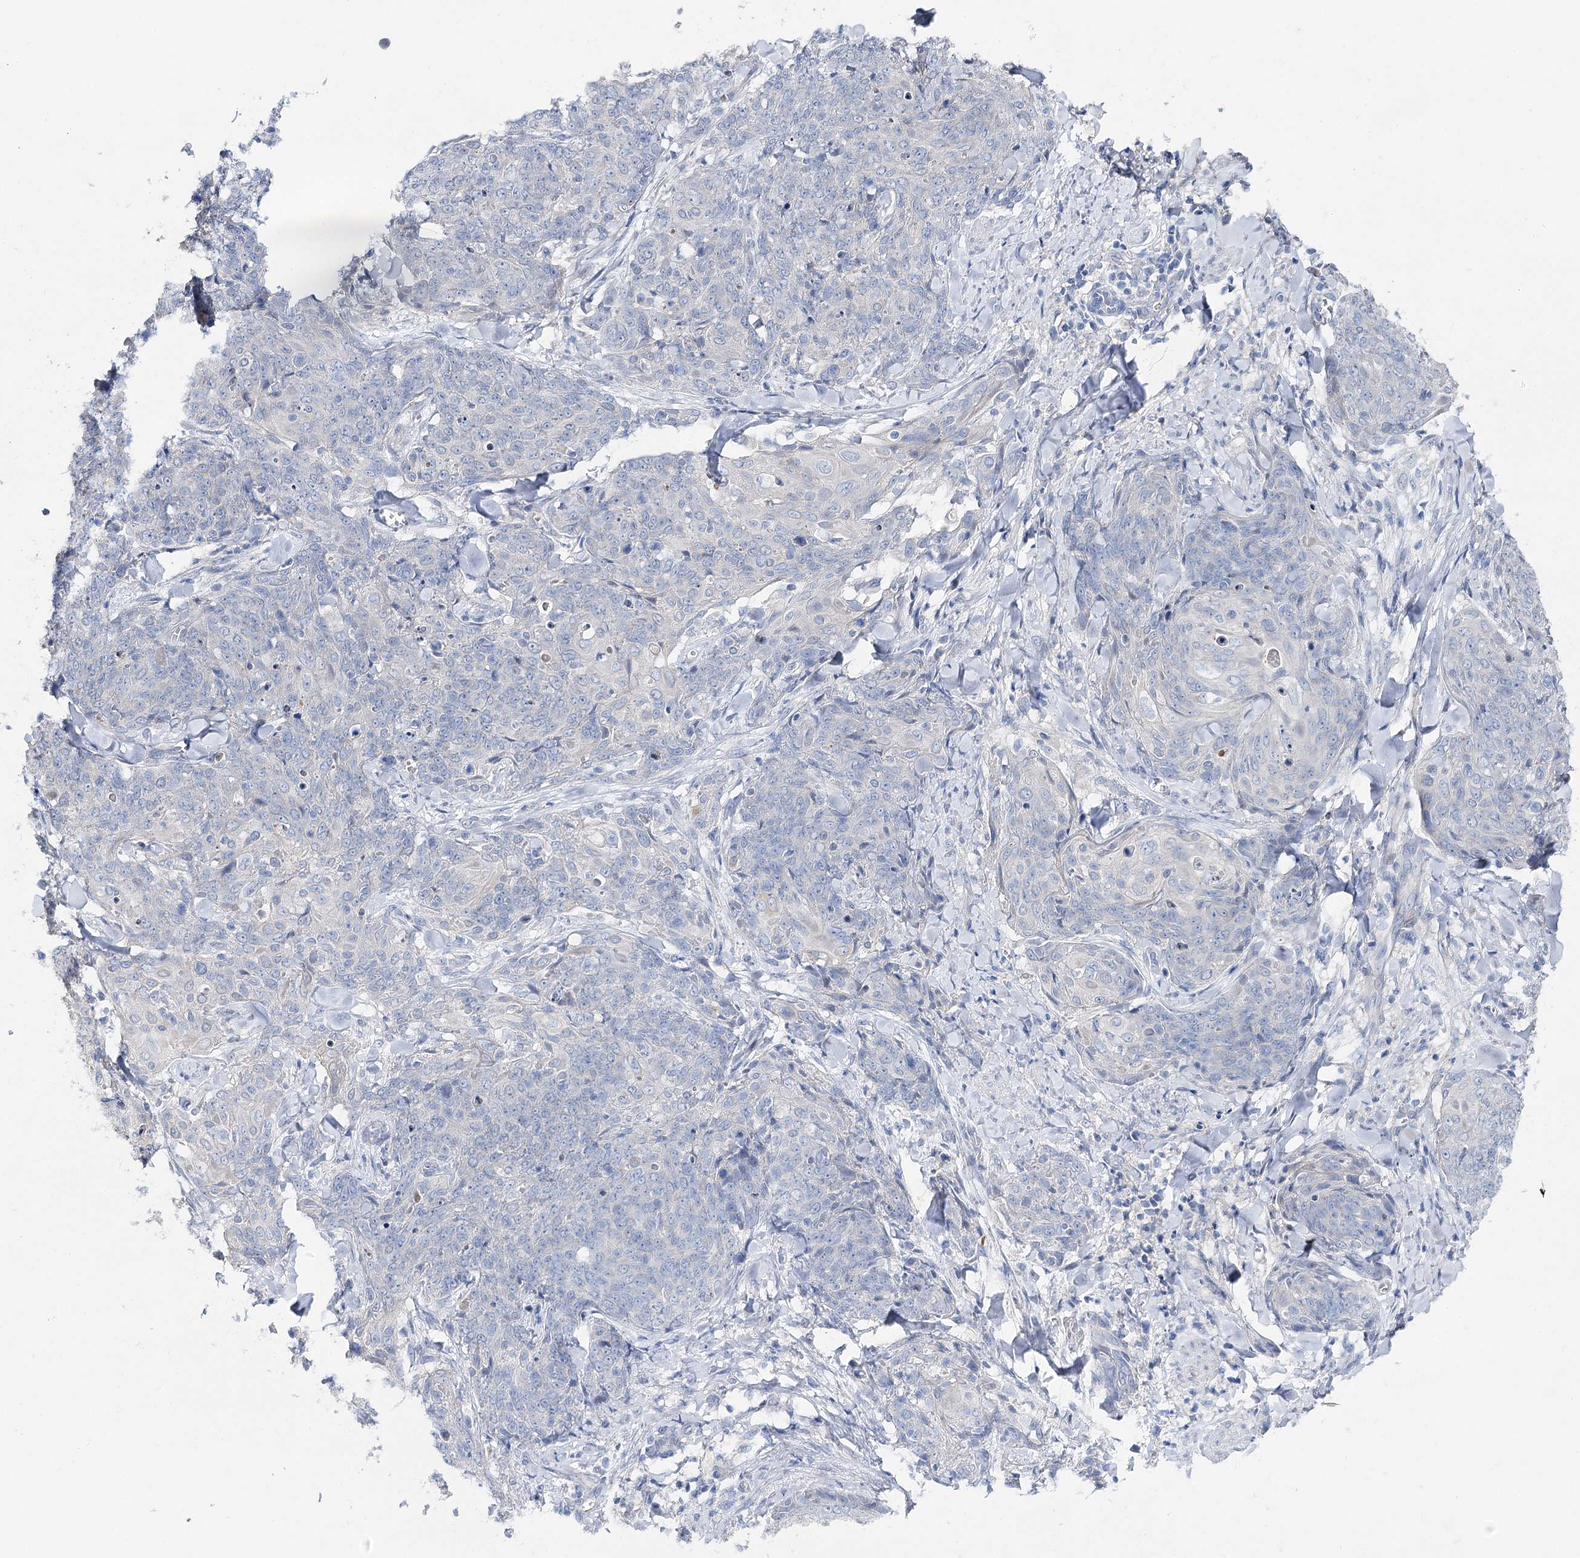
{"staining": {"intensity": "negative", "quantity": "none", "location": "none"}, "tissue": "skin cancer", "cell_type": "Tumor cells", "image_type": "cancer", "snomed": [{"axis": "morphology", "description": "Squamous cell carcinoma, NOS"}, {"axis": "topography", "description": "Skin"}, {"axis": "topography", "description": "Vulva"}], "caption": "Micrograph shows no significant protein staining in tumor cells of skin cancer (squamous cell carcinoma).", "gene": "LRRC14B", "patient": {"sex": "female", "age": 85}}